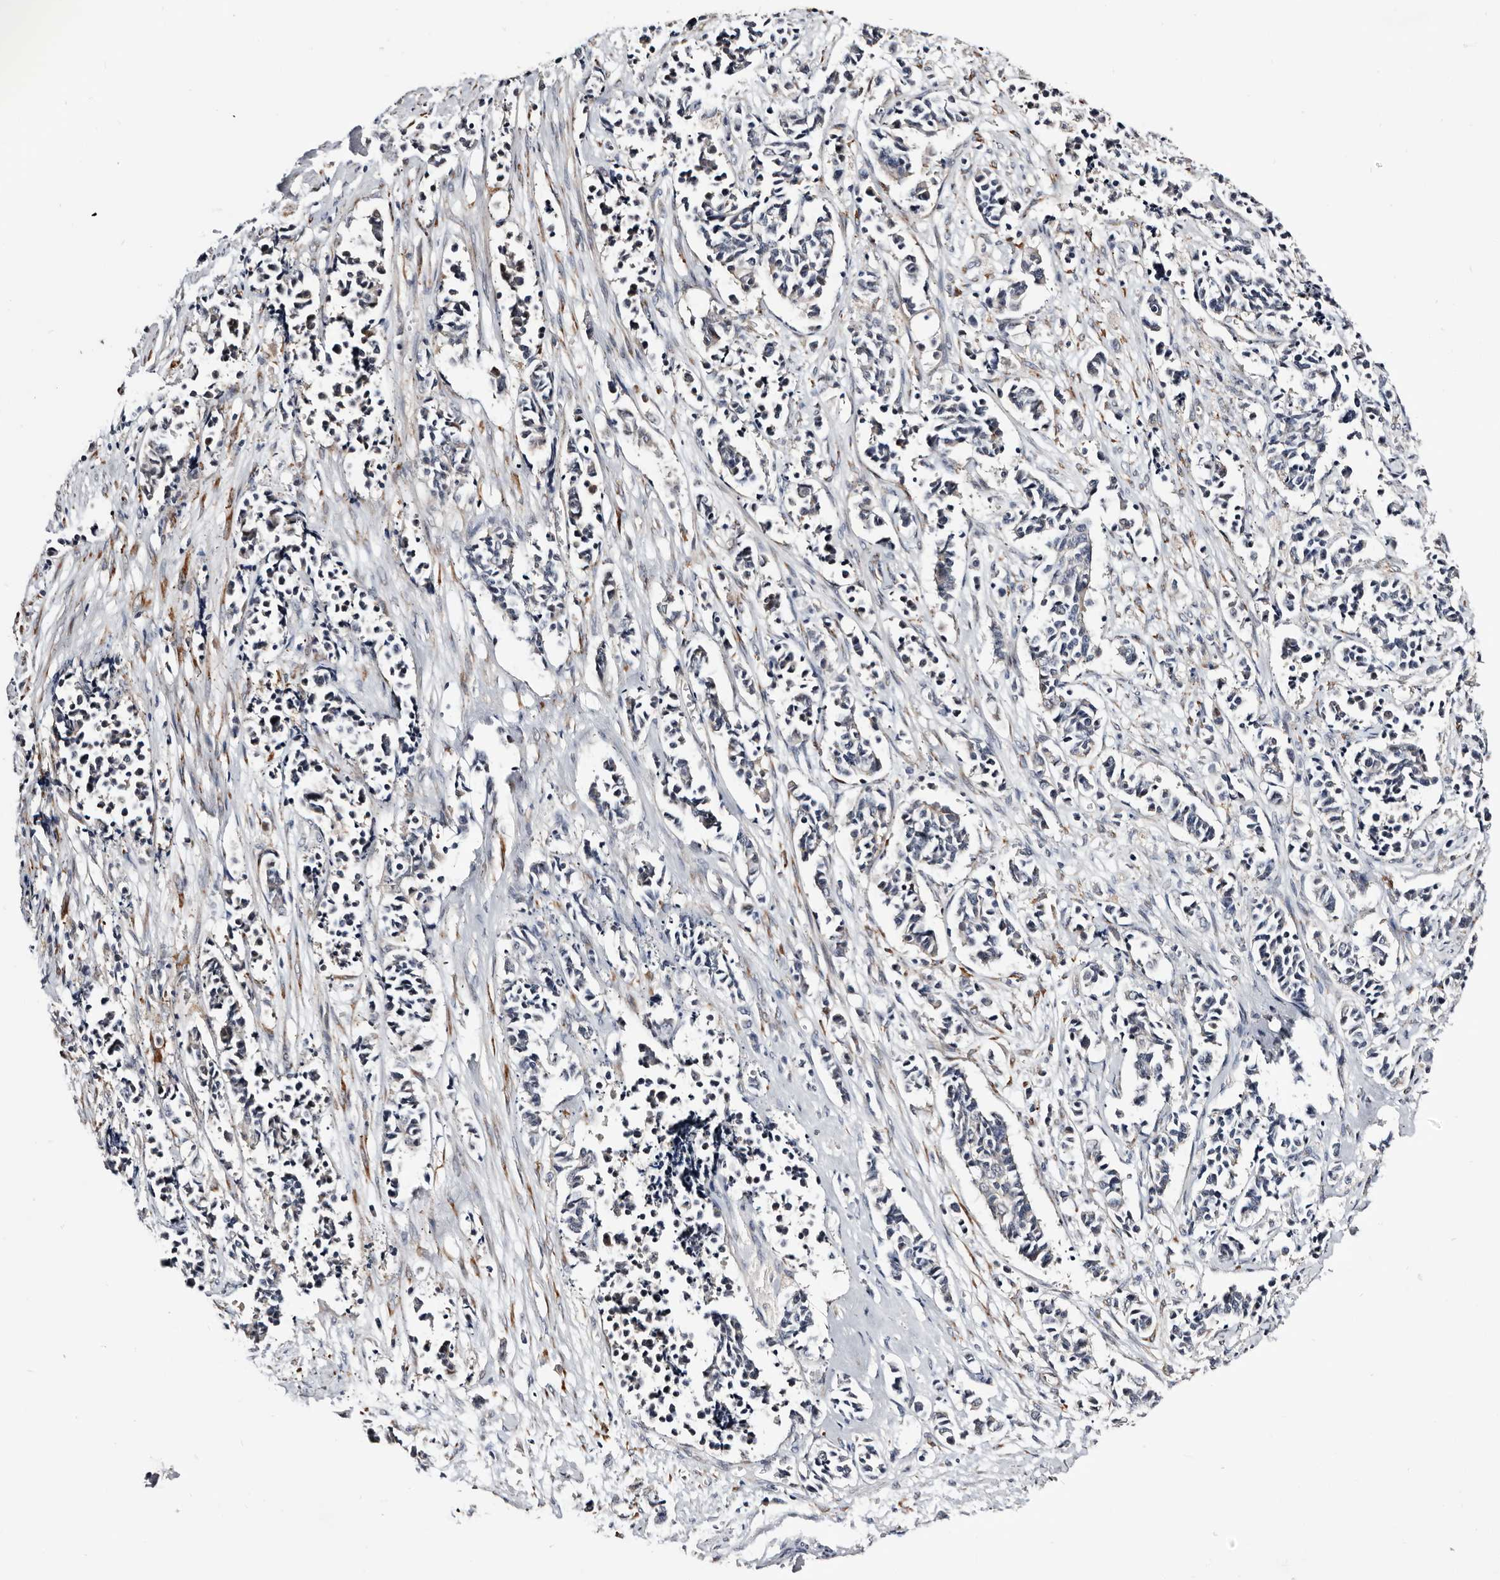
{"staining": {"intensity": "negative", "quantity": "none", "location": "none"}, "tissue": "cervical cancer", "cell_type": "Tumor cells", "image_type": "cancer", "snomed": [{"axis": "morphology", "description": "Normal tissue, NOS"}, {"axis": "morphology", "description": "Squamous cell carcinoma, NOS"}, {"axis": "topography", "description": "Cervix"}], "caption": "Immunohistochemistry (IHC) histopathology image of neoplastic tissue: squamous cell carcinoma (cervical) stained with DAB shows no significant protein positivity in tumor cells.", "gene": "USH1C", "patient": {"sex": "female", "age": 35}}